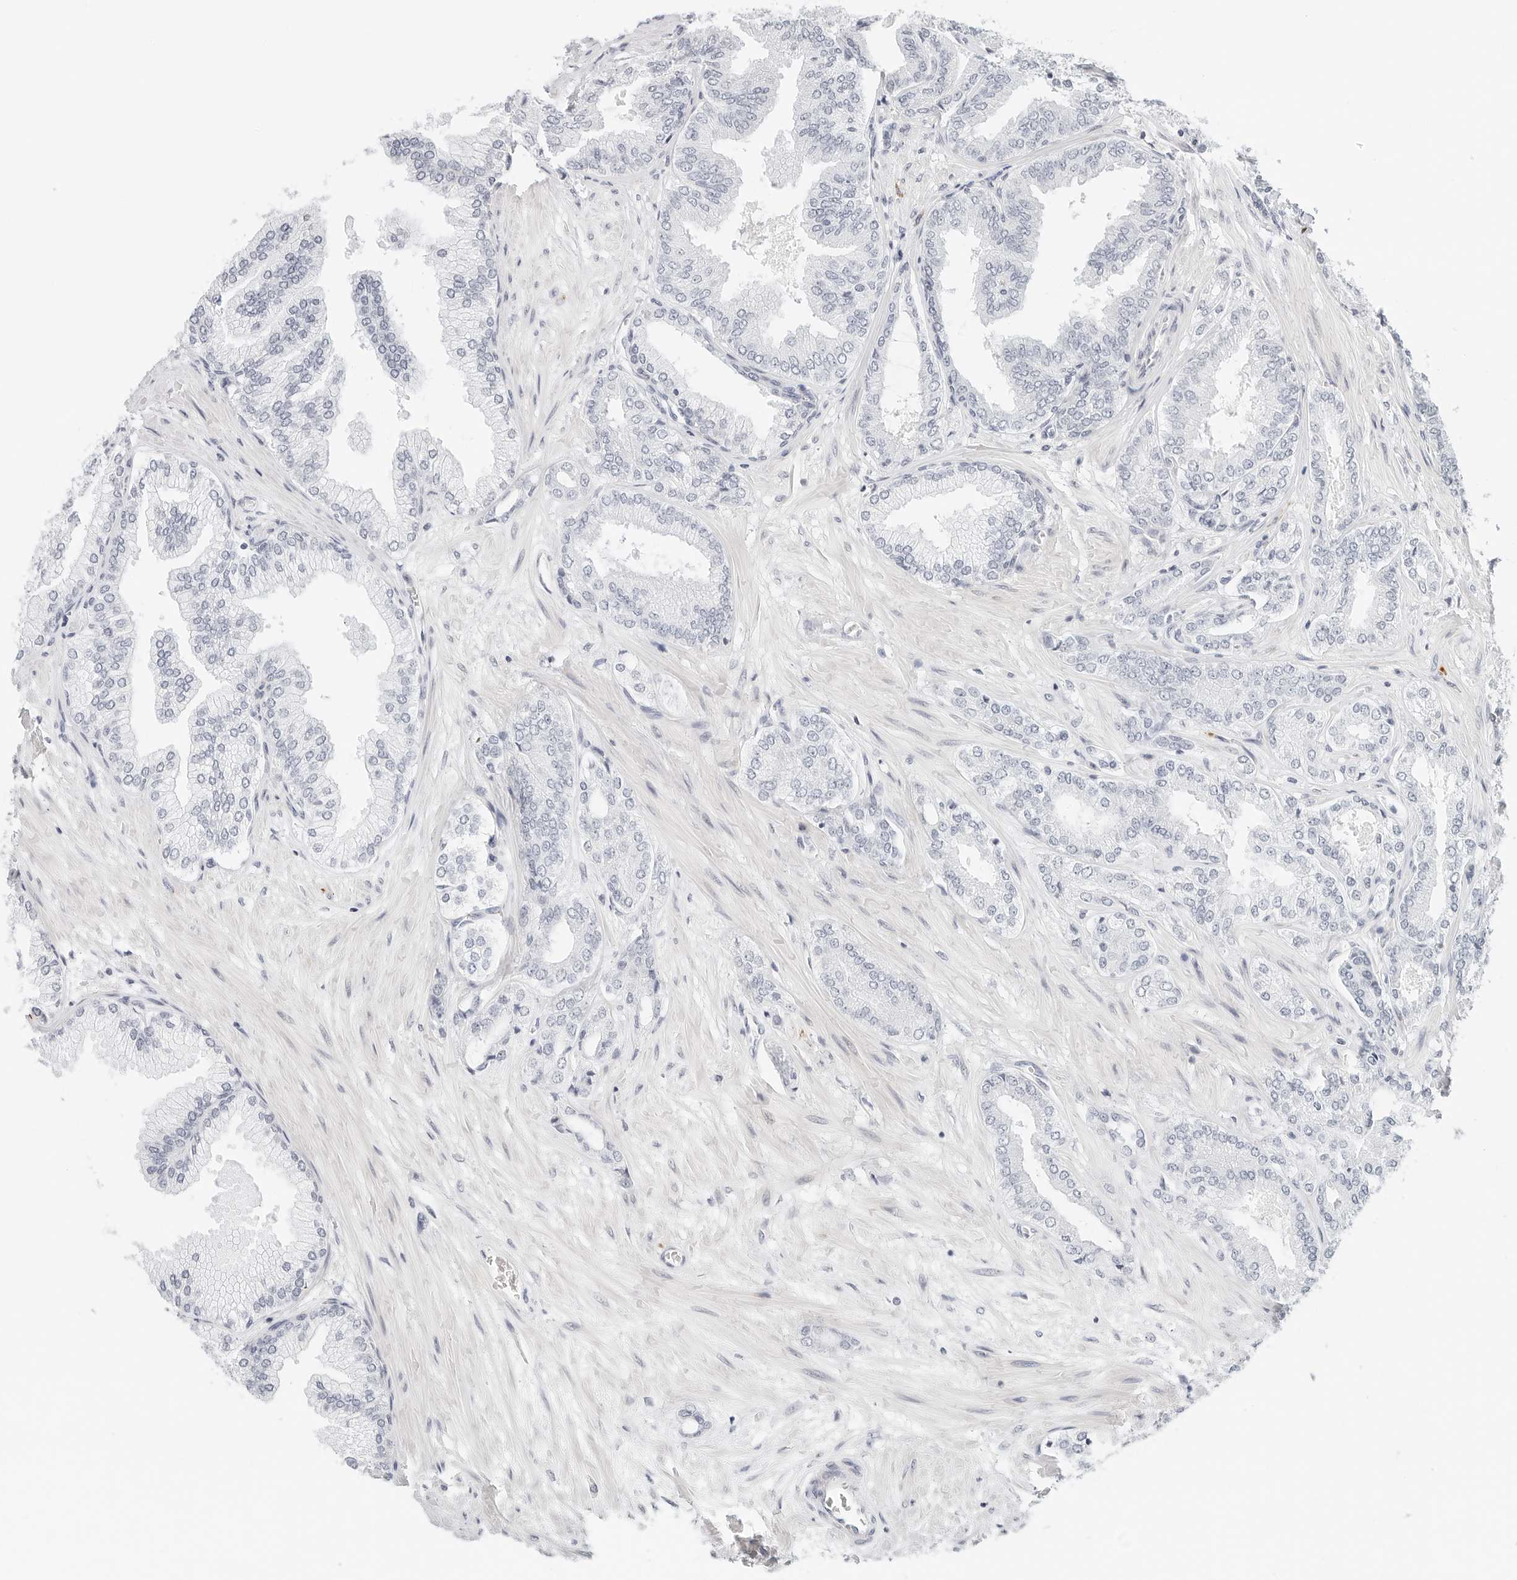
{"staining": {"intensity": "negative", "quantity": "none", "location": "none"}, "tissue": "prostate cancer", "cell_type": "Tumor cells", "image_type": "cancer", "snomed": [{"axis": "morphology", "description": "Adenocarcinoma, Low grade"}, {"axis": "topography", "description": "Prostate"}], "caption": "Tumor cells show no significant expression in prostate cancer (low-grade adenocarcinoma). (Immunohistochemistry, brightfield microscopy, high magnification).", "gene": "PARP10", "patient": {"sex": "male", "age": 63}}